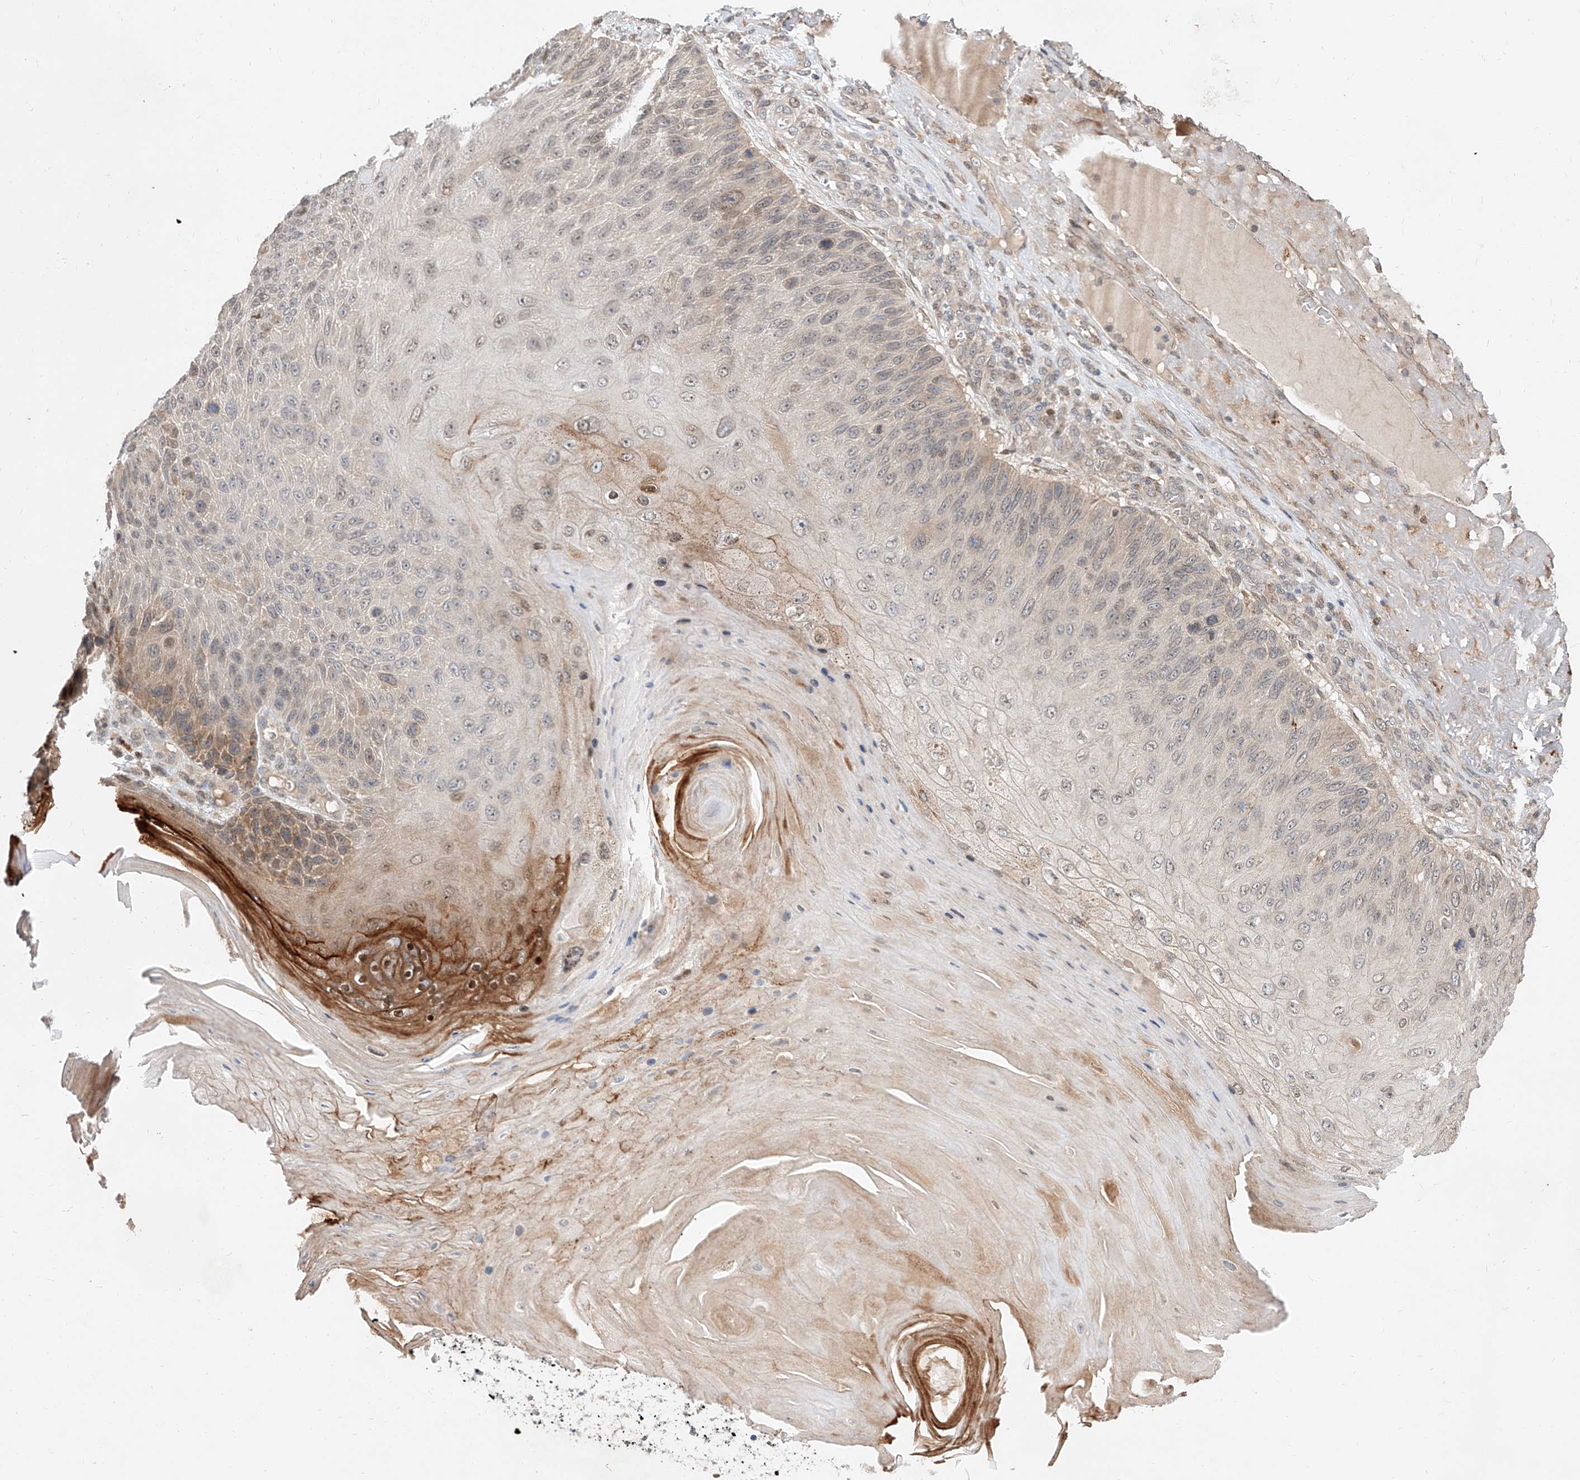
{"staining": {"intensity": "moderate", "quantity": "25%-75%", "location": "cytoplasmic/membranous"}, "tissue": "skin cancer", "cell_type": "Tumor cells", "image_type": "cancer", "snomed": [{"axis": "morphology", "description": "Squamous cell carcinoma, NOS"}, {"axis": "topography", "description": "Skin"}], "caption": "Immunohistochemistry photomicrograph of squamous cell carcinoma (skin) stained for a protein (brown), which shows medium levels of moderate cytoplasmic/membranous staining in approximately 25%-75% of tumor cells.", "gene": "DIRAS3", "patient": {"sex": "female", "age": 88}}